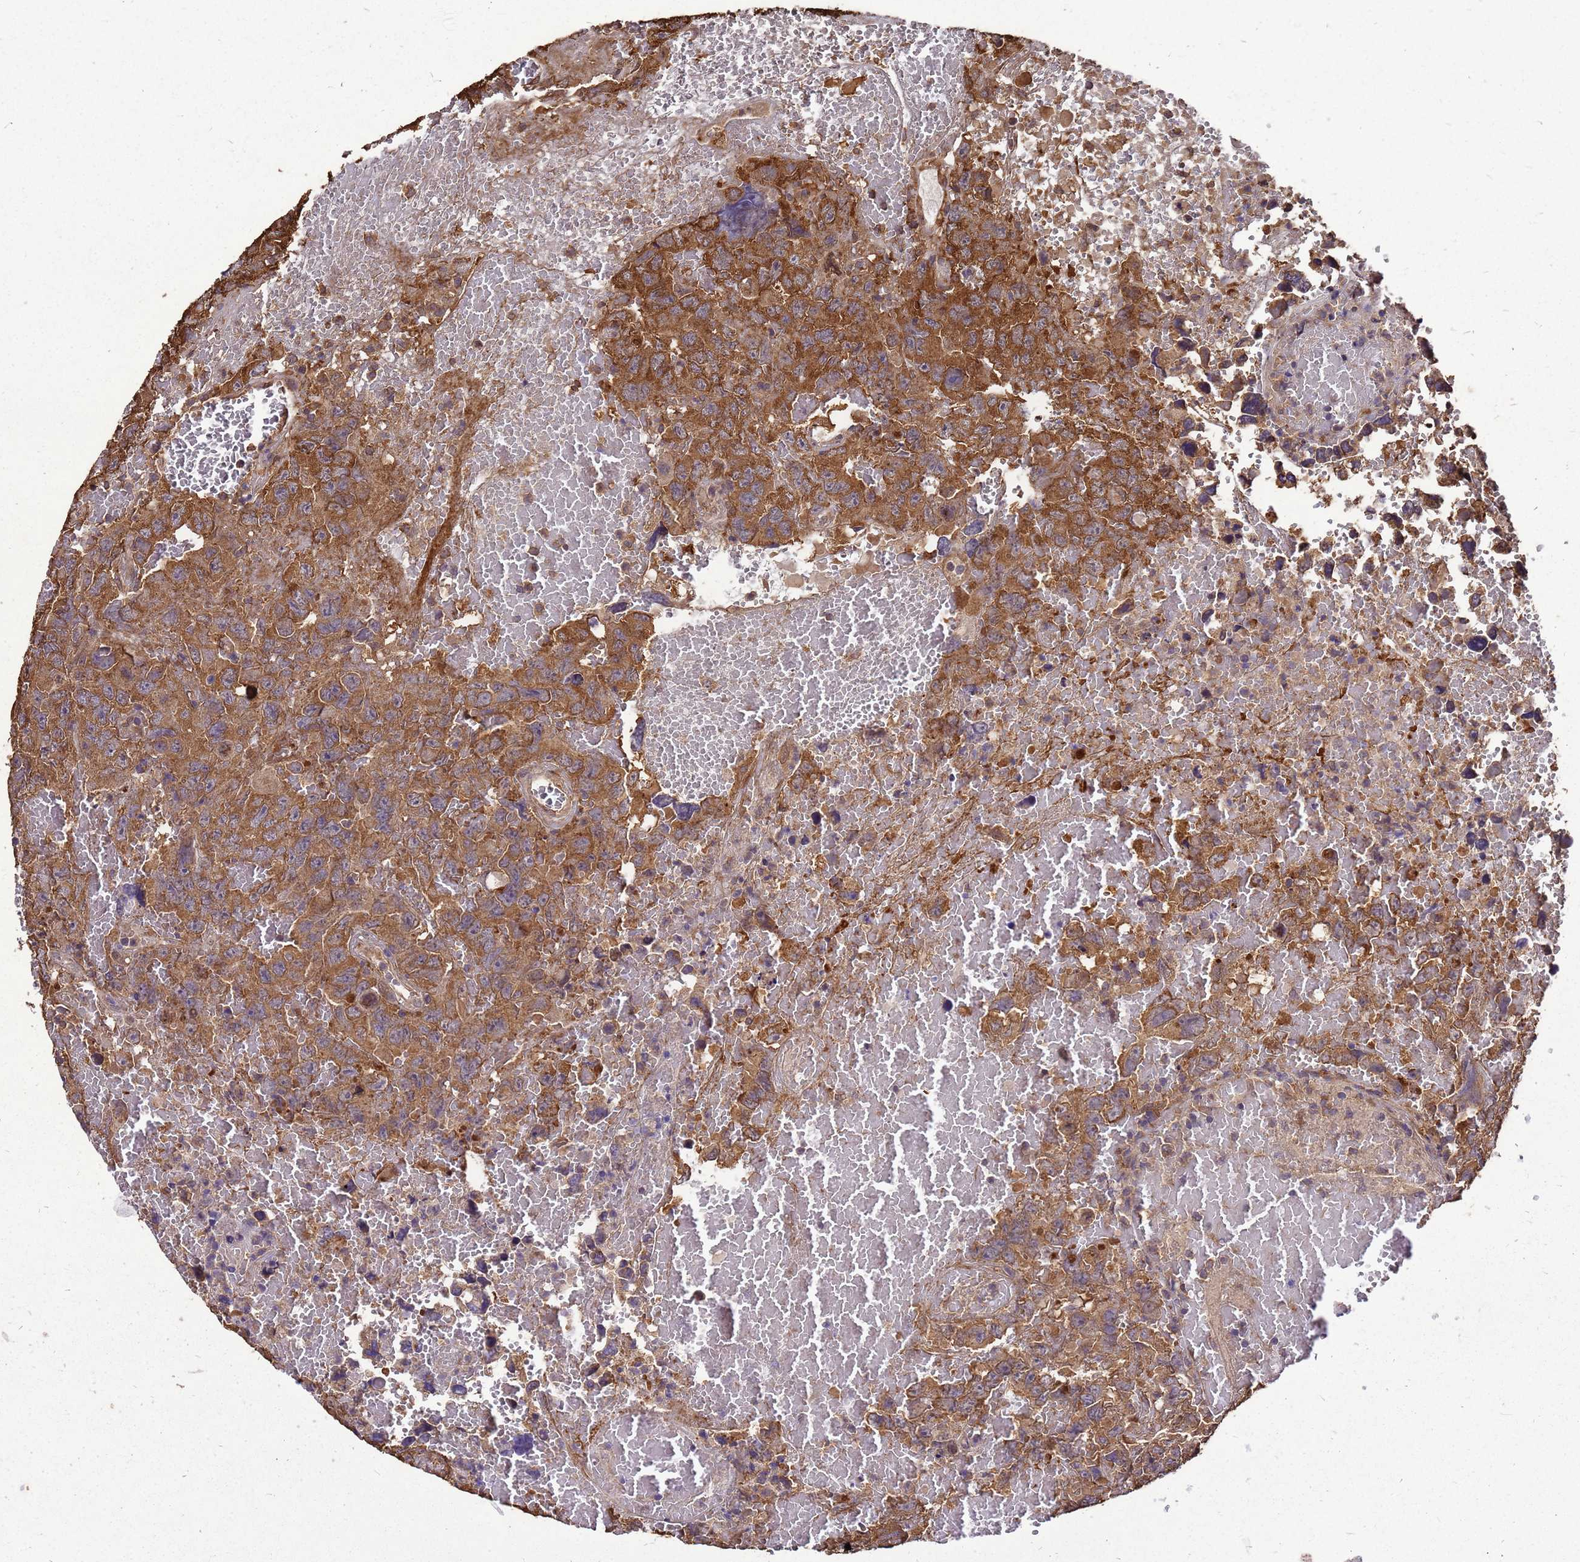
{"staining": {"intensity": "moderate", "quantity": ">75%", "location": "cytoplasmic/membranous"}, "tissue": "testis cancer", "cell_type": "Tumor cells", "image_type": "cancer", "snomed": [{"axis": "morphology", "description": "Carcinoma, Embryonal, NOS"}, {"axis": "topography", "description": "Testis"}], "caption": "Protein staining by immunohistochemistry (IHC) shows moderate cytoplasmic/membranous staining in about >75% of tumor cells in testis cancer (embryonal carcinoma).", "gene": "ZNF618", "patient": {"sex": "male", "age": 45}}